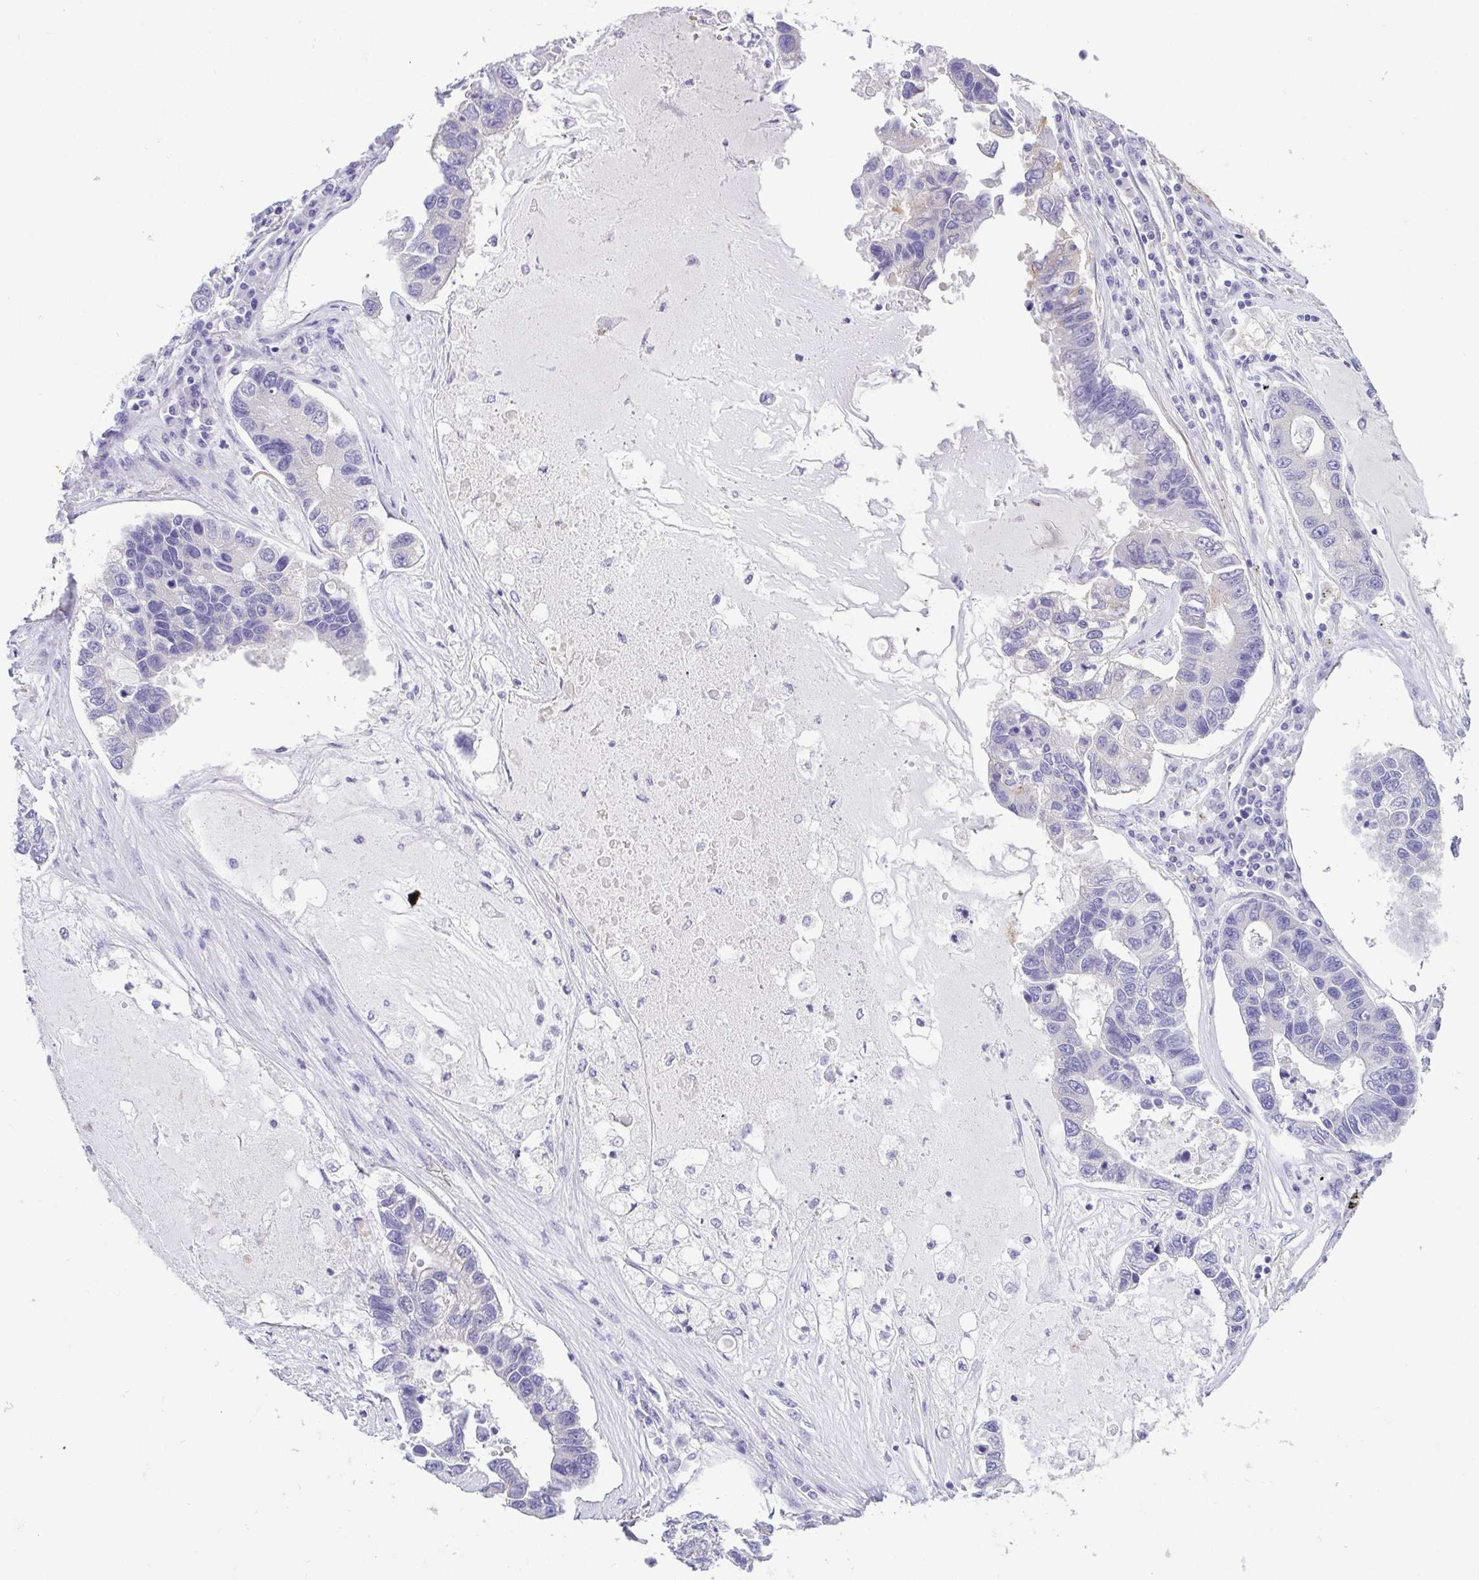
{"staining": {"intensity": "negative", "quantity": "none", "location": "none"}, "tissue": "lung cancer", "cell_type": "Tumor cells", "image_type": "cancer", "snomed": [{"axis": "morphology", "description": "Adenocarcinoma, NOS"}, {"axis": "topography", "description": "Bronchus"}, {"axis": "topography", "description": "Lung"}], "caption": "DAB immunohistochemical staining of adenocarcinoma (lung) demonstrates no significant expression in tumor cells.", "gene": "EPB42", "patient": {"sex": "female", "age": 51}}